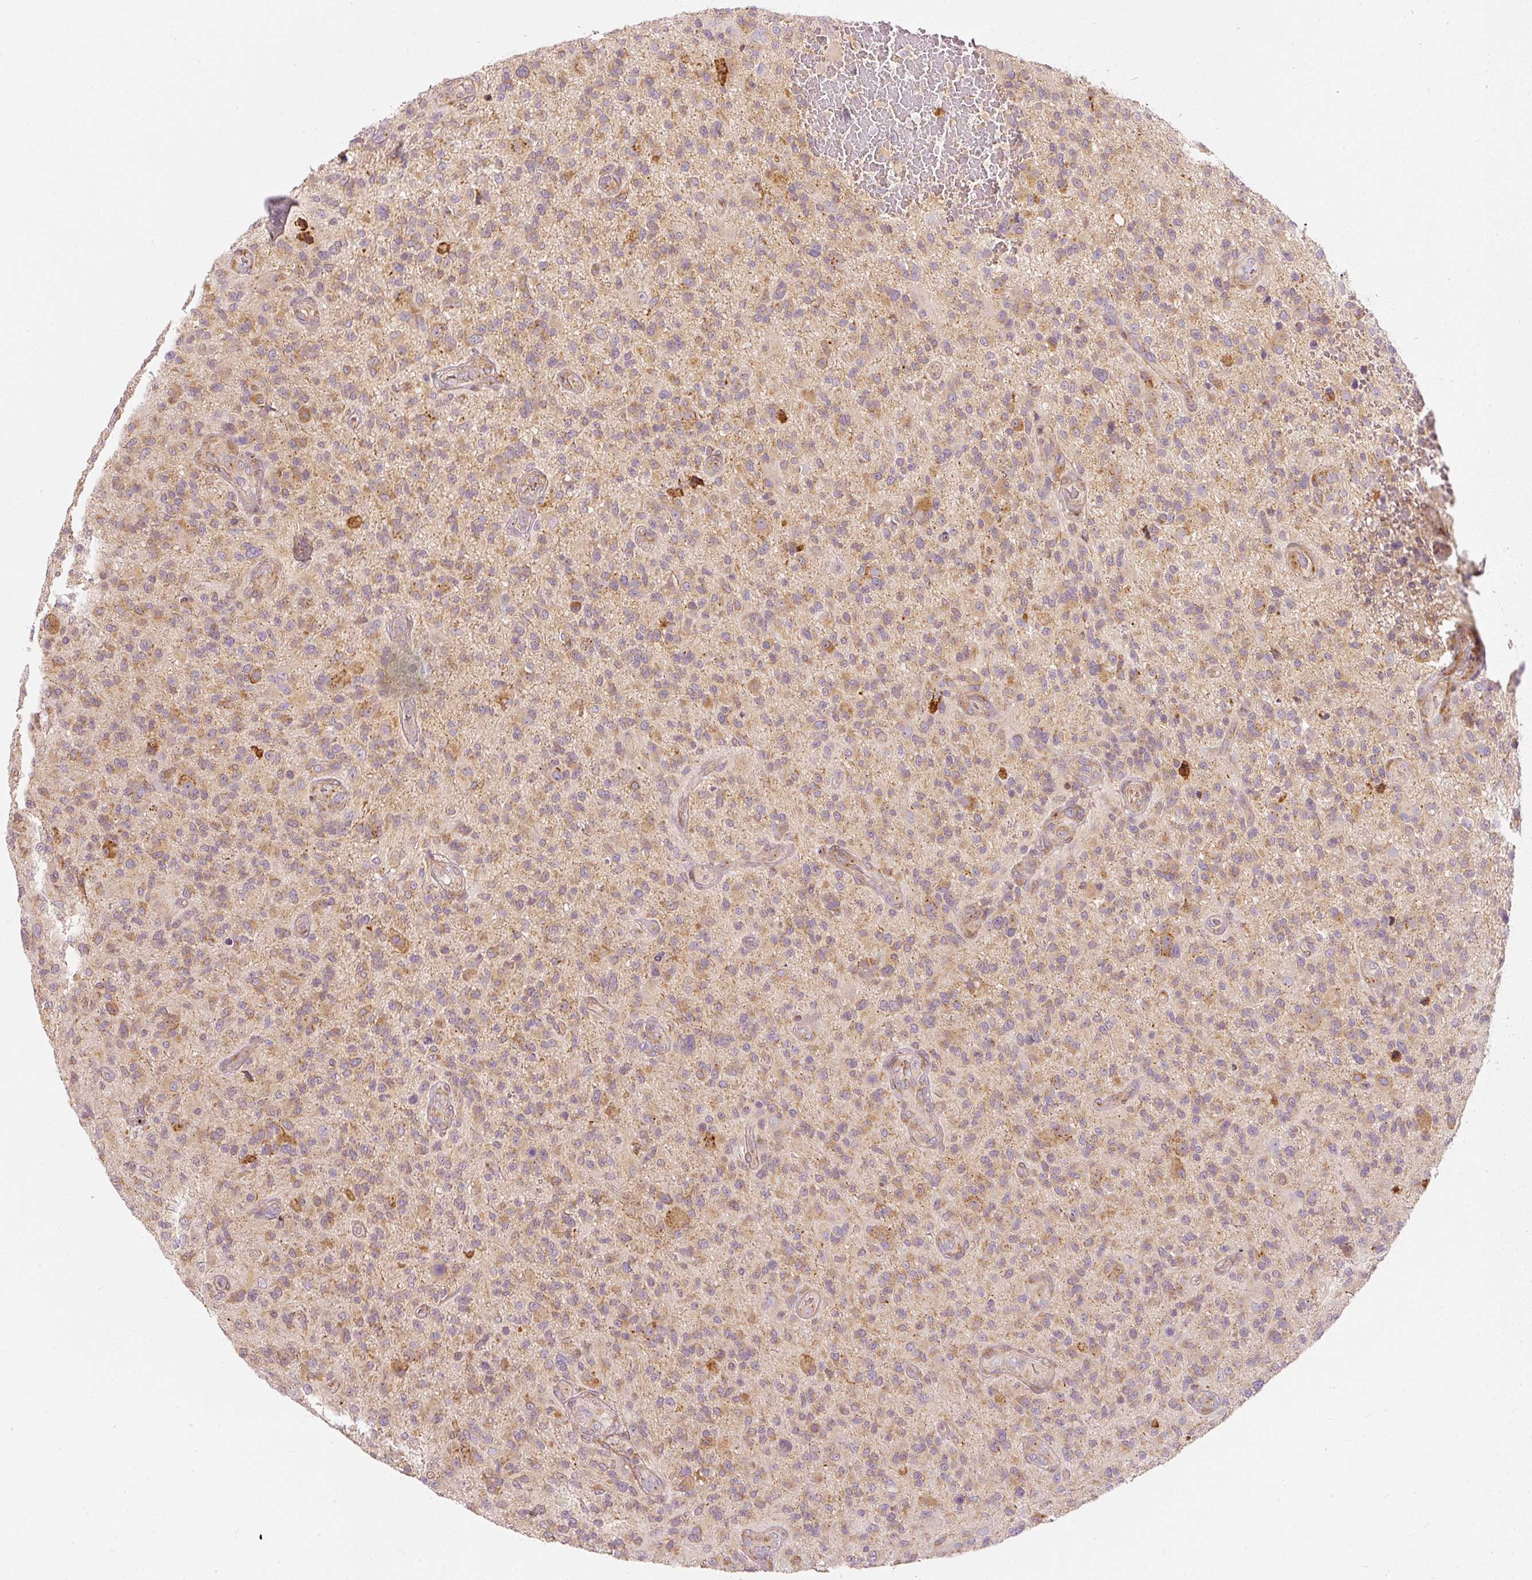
{"staining": {"intensity": "moderate", "quantity": "25%-75%", "location": "cytoplasmic/membranous"}, "tissue": "glioma", "cell_type": "Tumor cells", "image_type": "cancer", "snomed": [{"axis": "morphology", "description": "Glioma, malignant, High grade"}, {"axis": "topography", "description": "Brain"}], "caption": "High-power microscopy captured an immunohistochemistry image of malignant high-grade glioma, revealing moderate cytoplasmic/membranous positivity in about 25%-75% of tumor cells. (DAB (3,3'-diaminobenzidine) IHC, brown staining for protein, blue staining for nuclei).", "gene": "SNAPC5", "patient": {"sex": "male", "age": 47}}